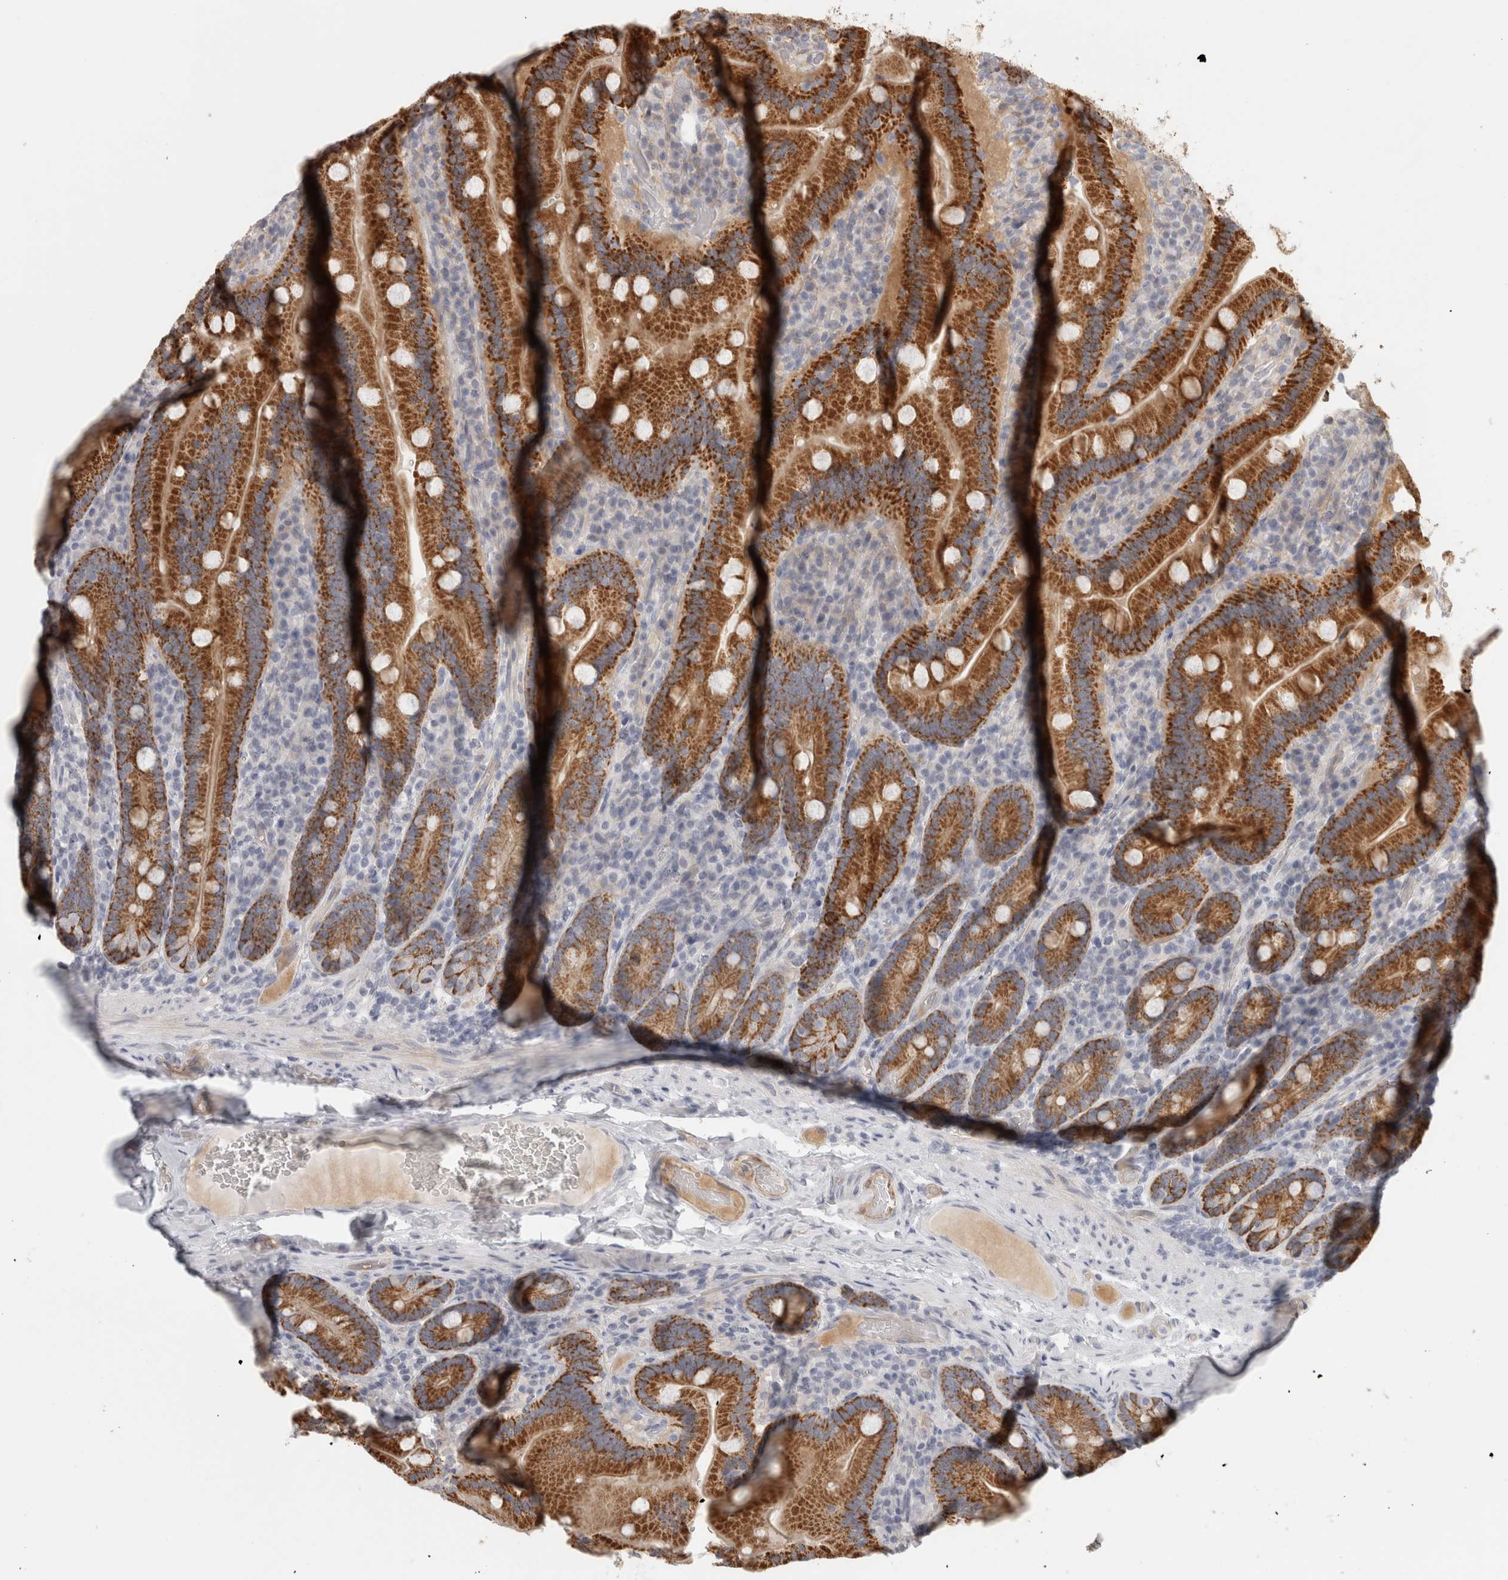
{"staining": {"intensity": "strong", "quantity": ">75%", "location": "cytoplasmic/membranous"}, "tissue": "duodenum", "cell_type": "Glandular cells", "image_type": "normal", "snomed": [{"axis": "morphology", "description": "Normal tissue, NOS"}, {"axis": "topography", "description": "Duodenum"}], "caption": "Protein staining reveals strong cytoplasmic/membranous positivity in approximately >75% of glandular cells in unremarkable duodenum. Nuclei are stained in blue.", "gene": "FBLIM1", "patient": {"sex": "female", "age": 62}}